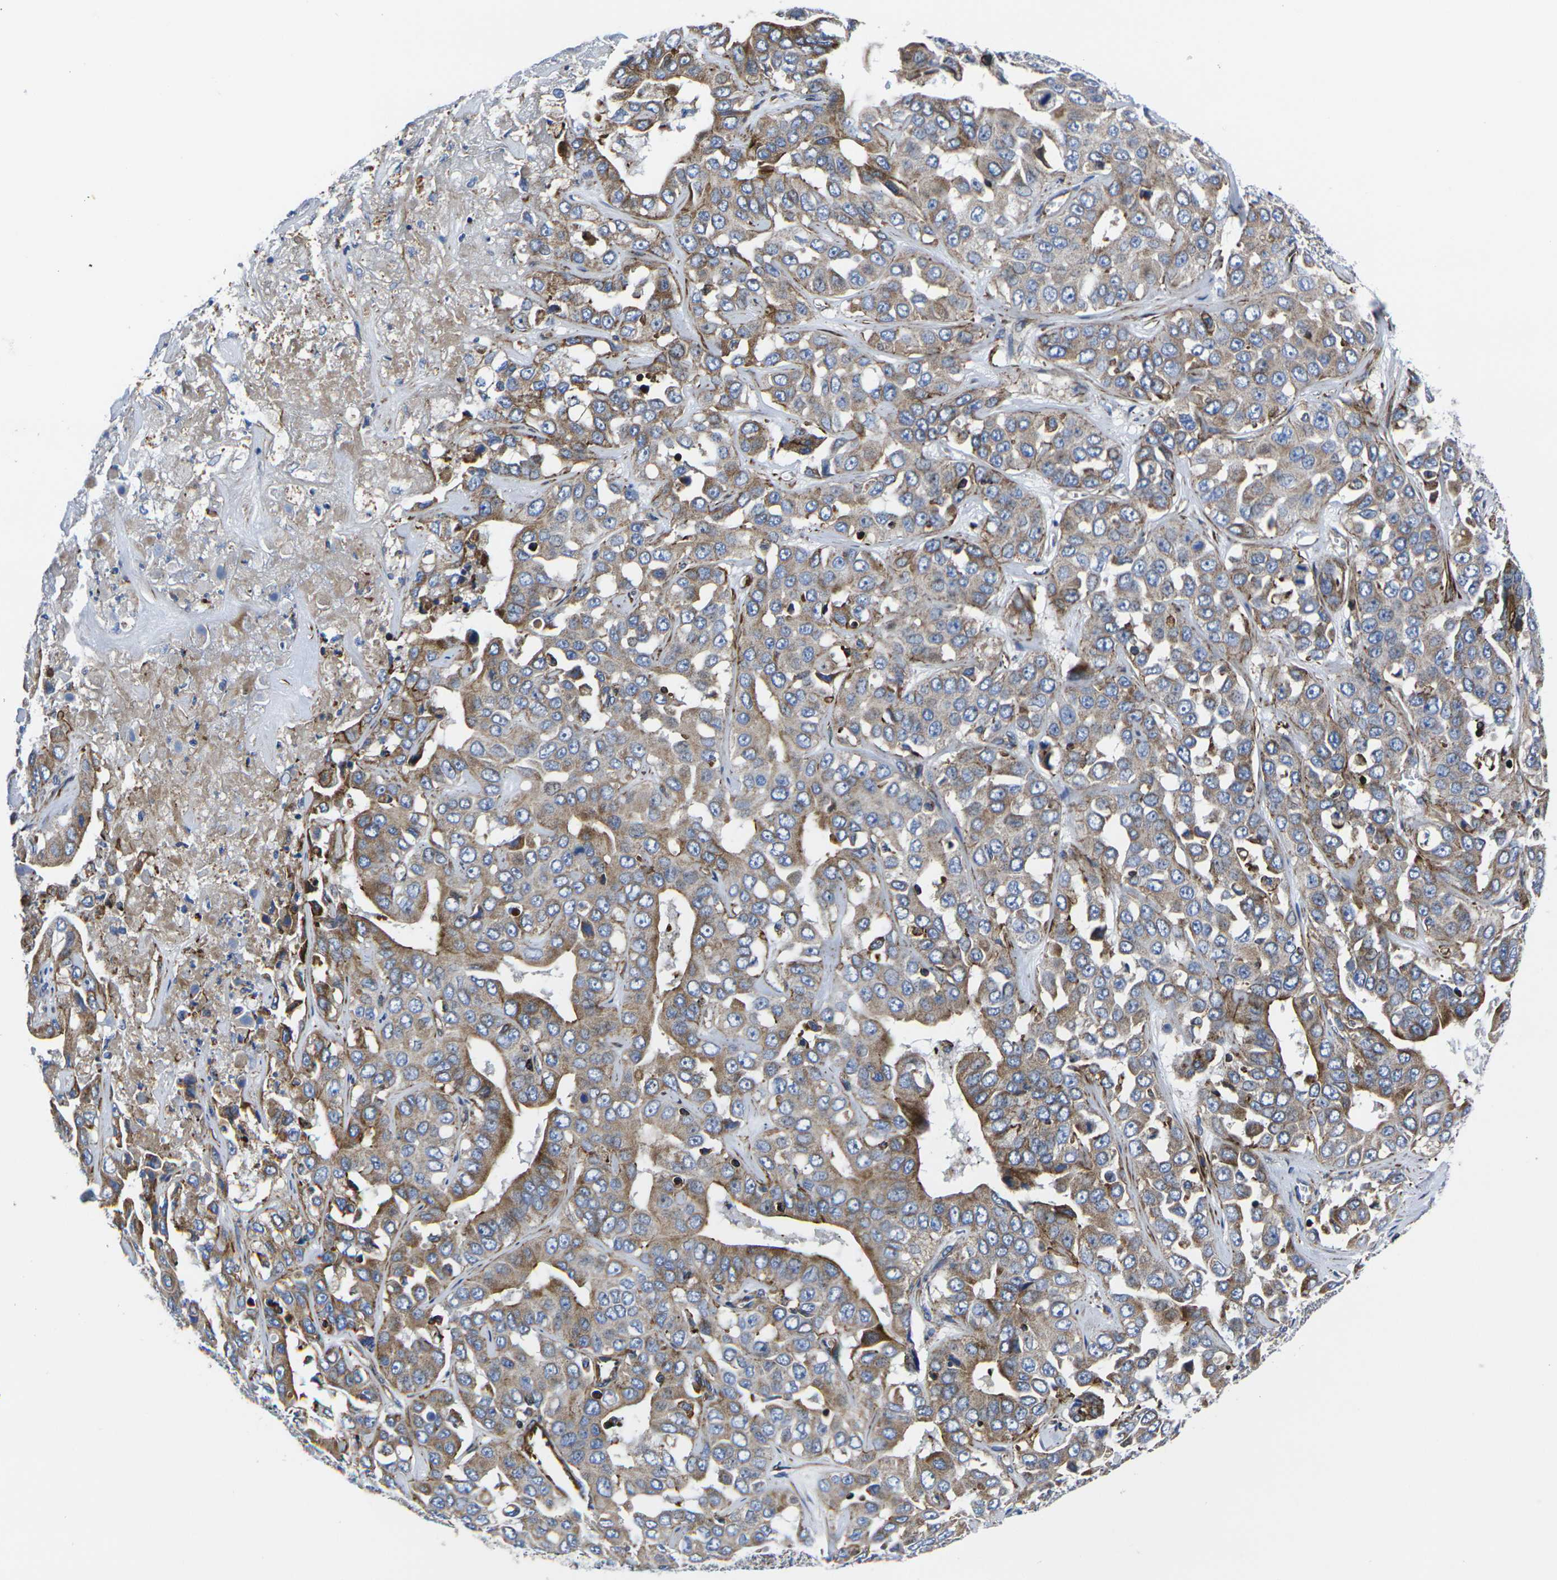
{"staining": {"intensity": "moderate", "quantity": ">75%", "location": "cytoplasmic/membranous"}, "tissue": "liver cancer", "cell_type": "Tumor cells", "image_type": "cancer", "snomed": [{"axis": "morphology", "description": "Cholangiocarcinoma"}, {"axis": "topography", "description": "Liver"}], "caption": "Human liver cancer stained with a protein marker demonstrates moderate staining in tumor cells.", "gene": "GPR4", "patient": {"sex": "female", "age": 52}}